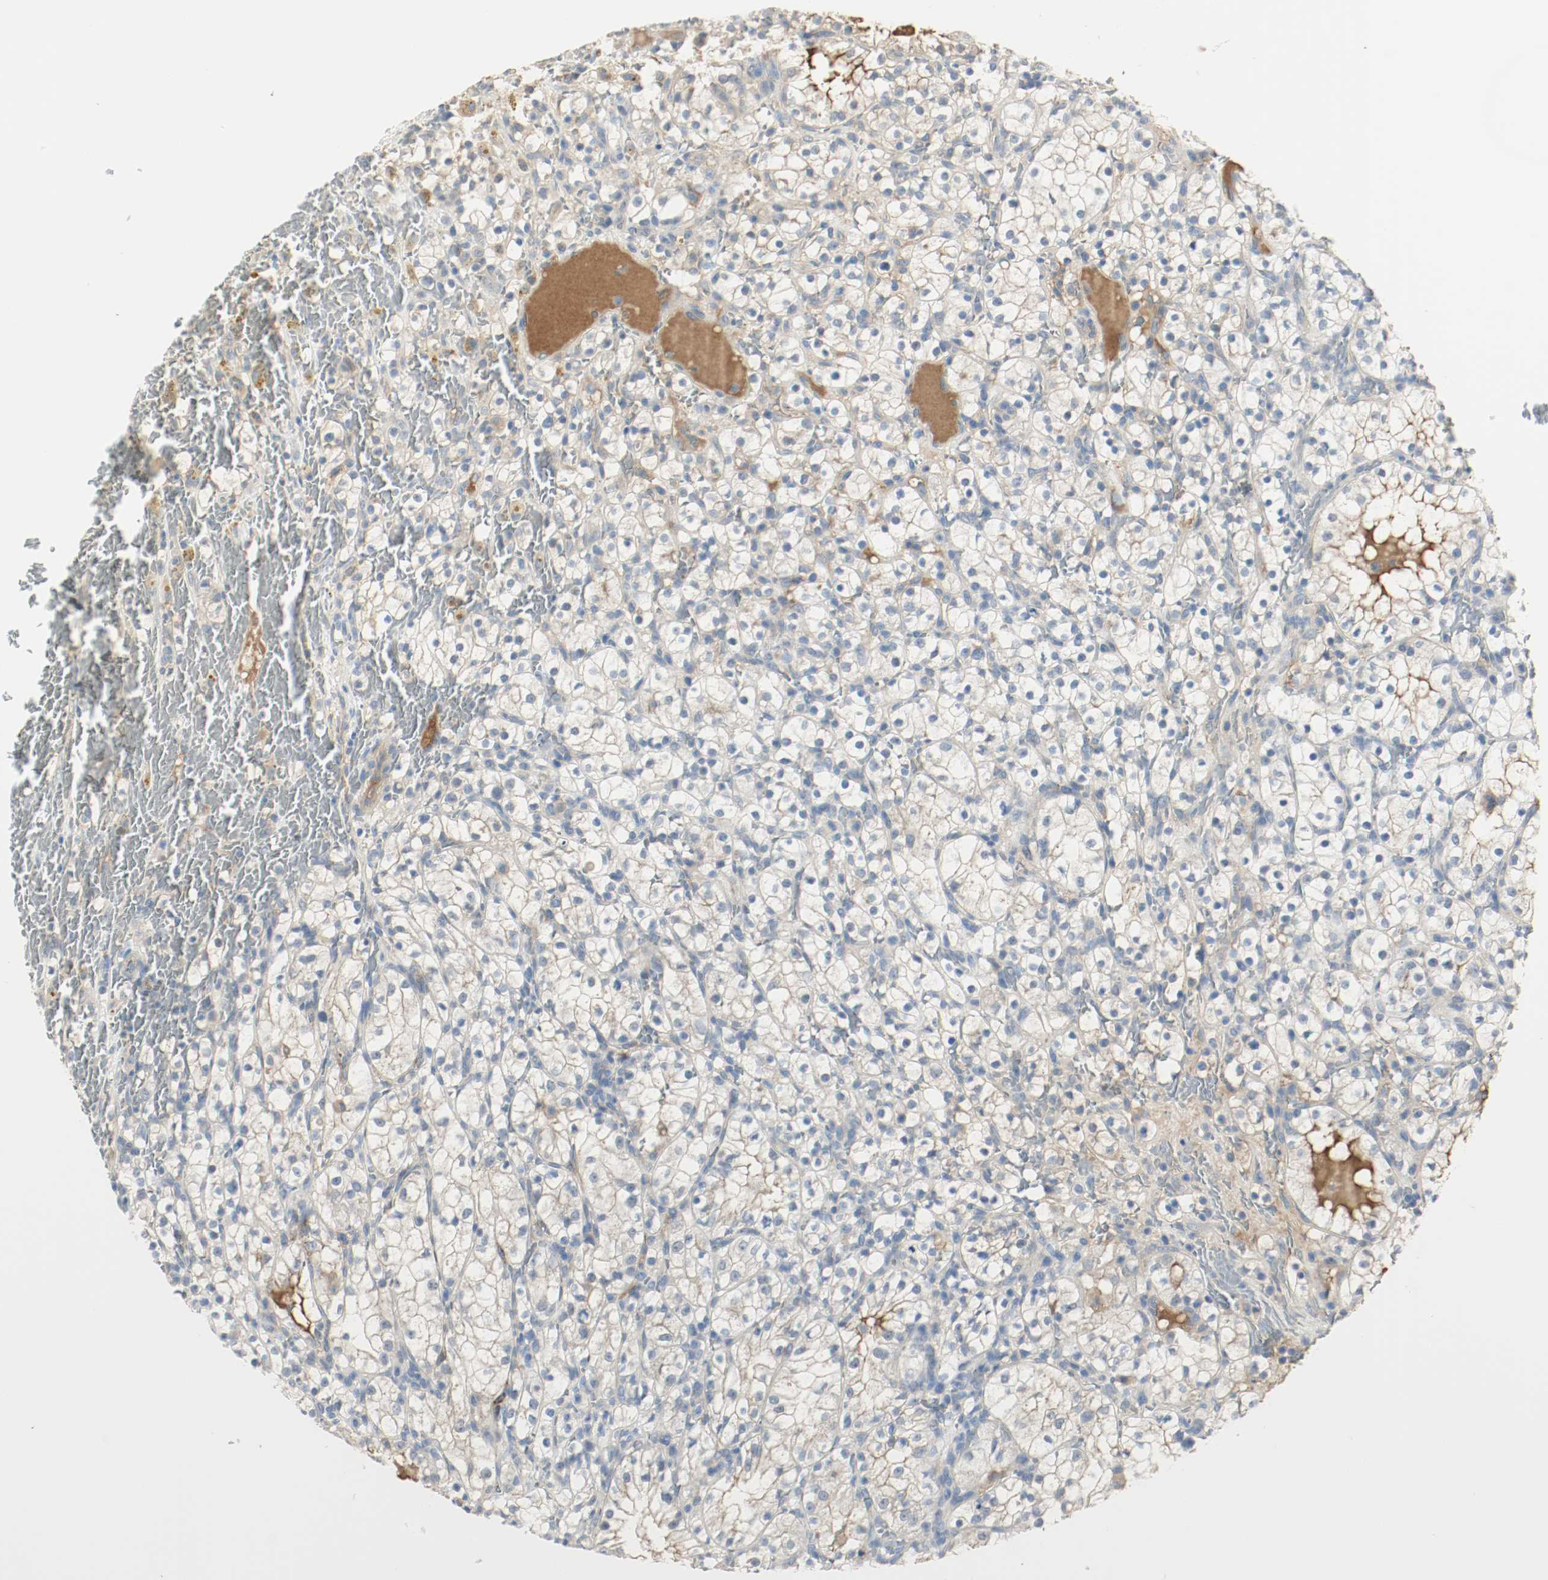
{"staining": {"intensity": "negative", "quantity": "none", "location": "none"}, "tissue": "renal cancer", "cell_type": "Tumor cells", "image_type": "cancer", "snomed": [{"axis": "morphology", "description": "Normal tissue, NOS"}, {"axis": "morphology", "description": "Adenocarcinoma, NOS"}, {"axis": "topography", "description": "Kidney"}], "caption": "Immunohistochemistry of human renal cancer exhibits no expression in tumor cells.", "gene": "MELTF", "patient": {"sex": "female", "age": 55}}